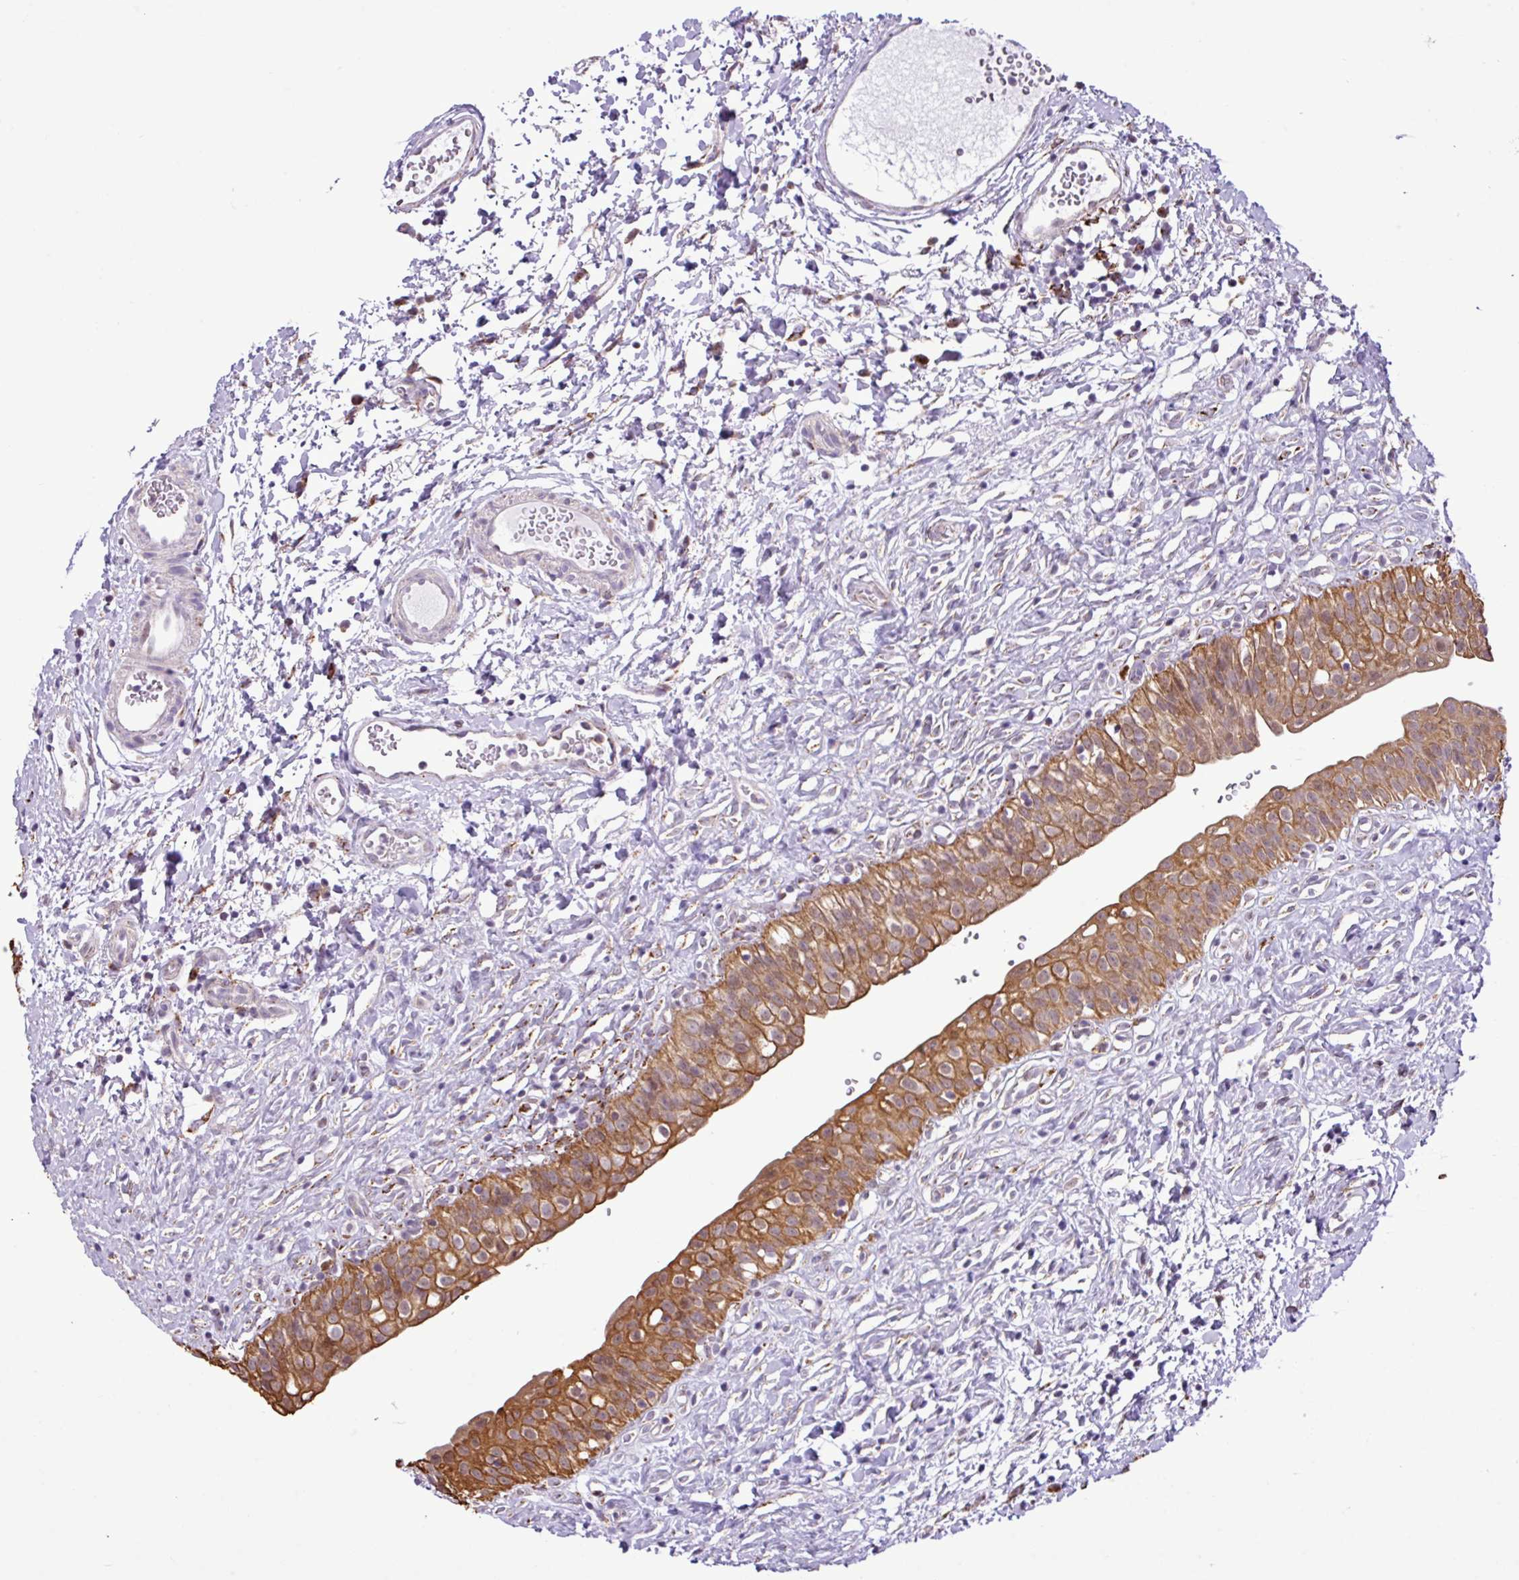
{"staining": {"intensity": "strong", "quantity": ">75%", "location": "cytoplasmic/membranous"}, "tissue": "urinary bladder", "cell_type": "Urothelial cells", "image_type": "normal", "snomed": [{"axis": "morphology", "description": "Normal tissue, NOS"}, {"axis": "topography", "description": "Urinary bladder"}], "caption": "Urothelial cells reveal high levels of strong cytoplasmic/membranous expression in about >75% of cells in benign human urinary bladder.", "gene": "SGPP1", "patient": {"sex": "male", "age": 51}}